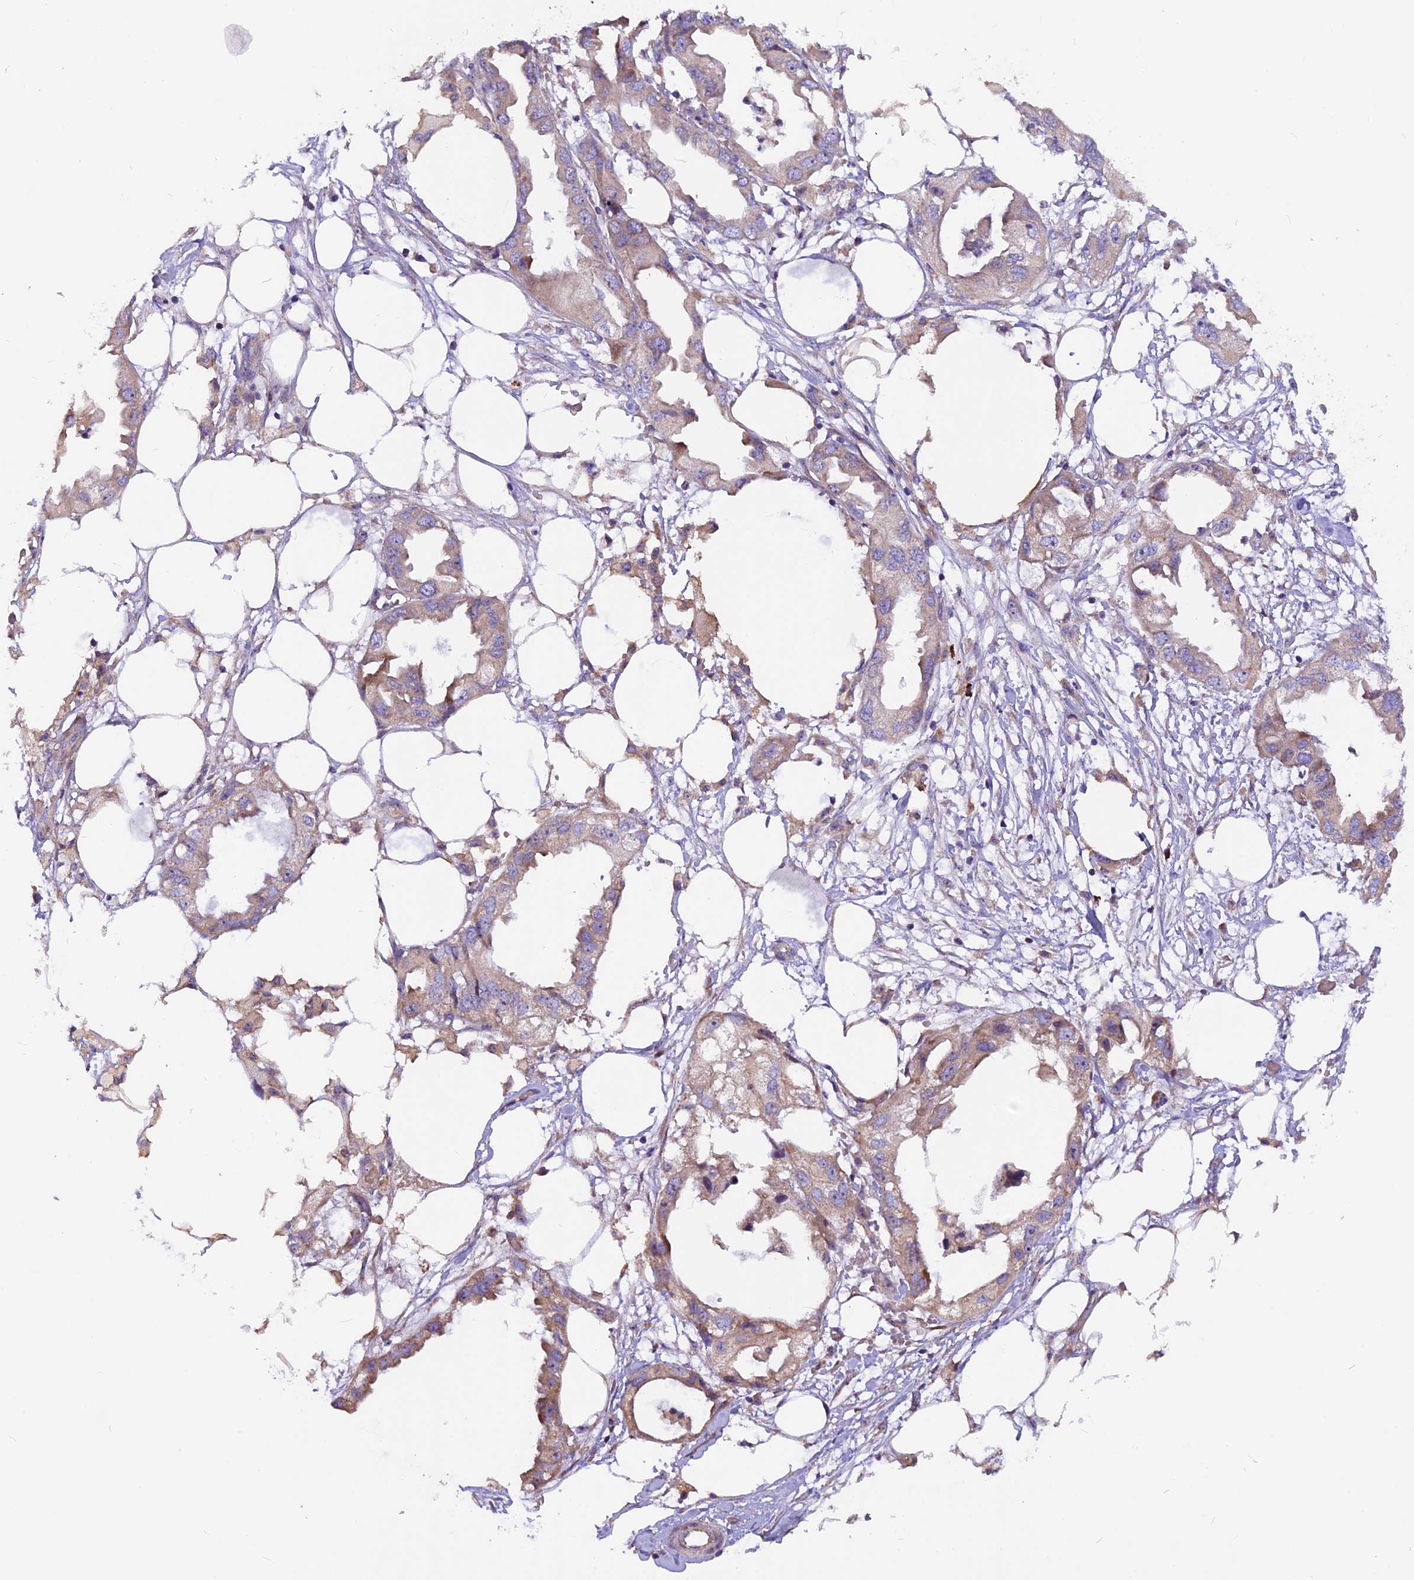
{"staining": {"intensity": "weak", "quantity": ">75%", "location": "cytoplasmic/membranous"}, "tissue": "endometrial cancer", "cell_type": "Tumor cells", "image_type": "cancer", "snomed": [{"axis": "morphology", "description": "Adenocarcinoma, NOS"}, {"axis": "morphology", "description": "Adenocarcinoma, metastatic, NOS"}, {"axis": "topography", "description": "Adipose tissue"}, {"axis": "topography", "description": "Endometrium"}], "caption": "Protein staining exhibits weak cytoplasmic/membranous positivity in approximately >75% of tumor cells in endometrial adenocarcinoma.", "gene": "FRY", "patient": {"sex": "female", "age": 67}}